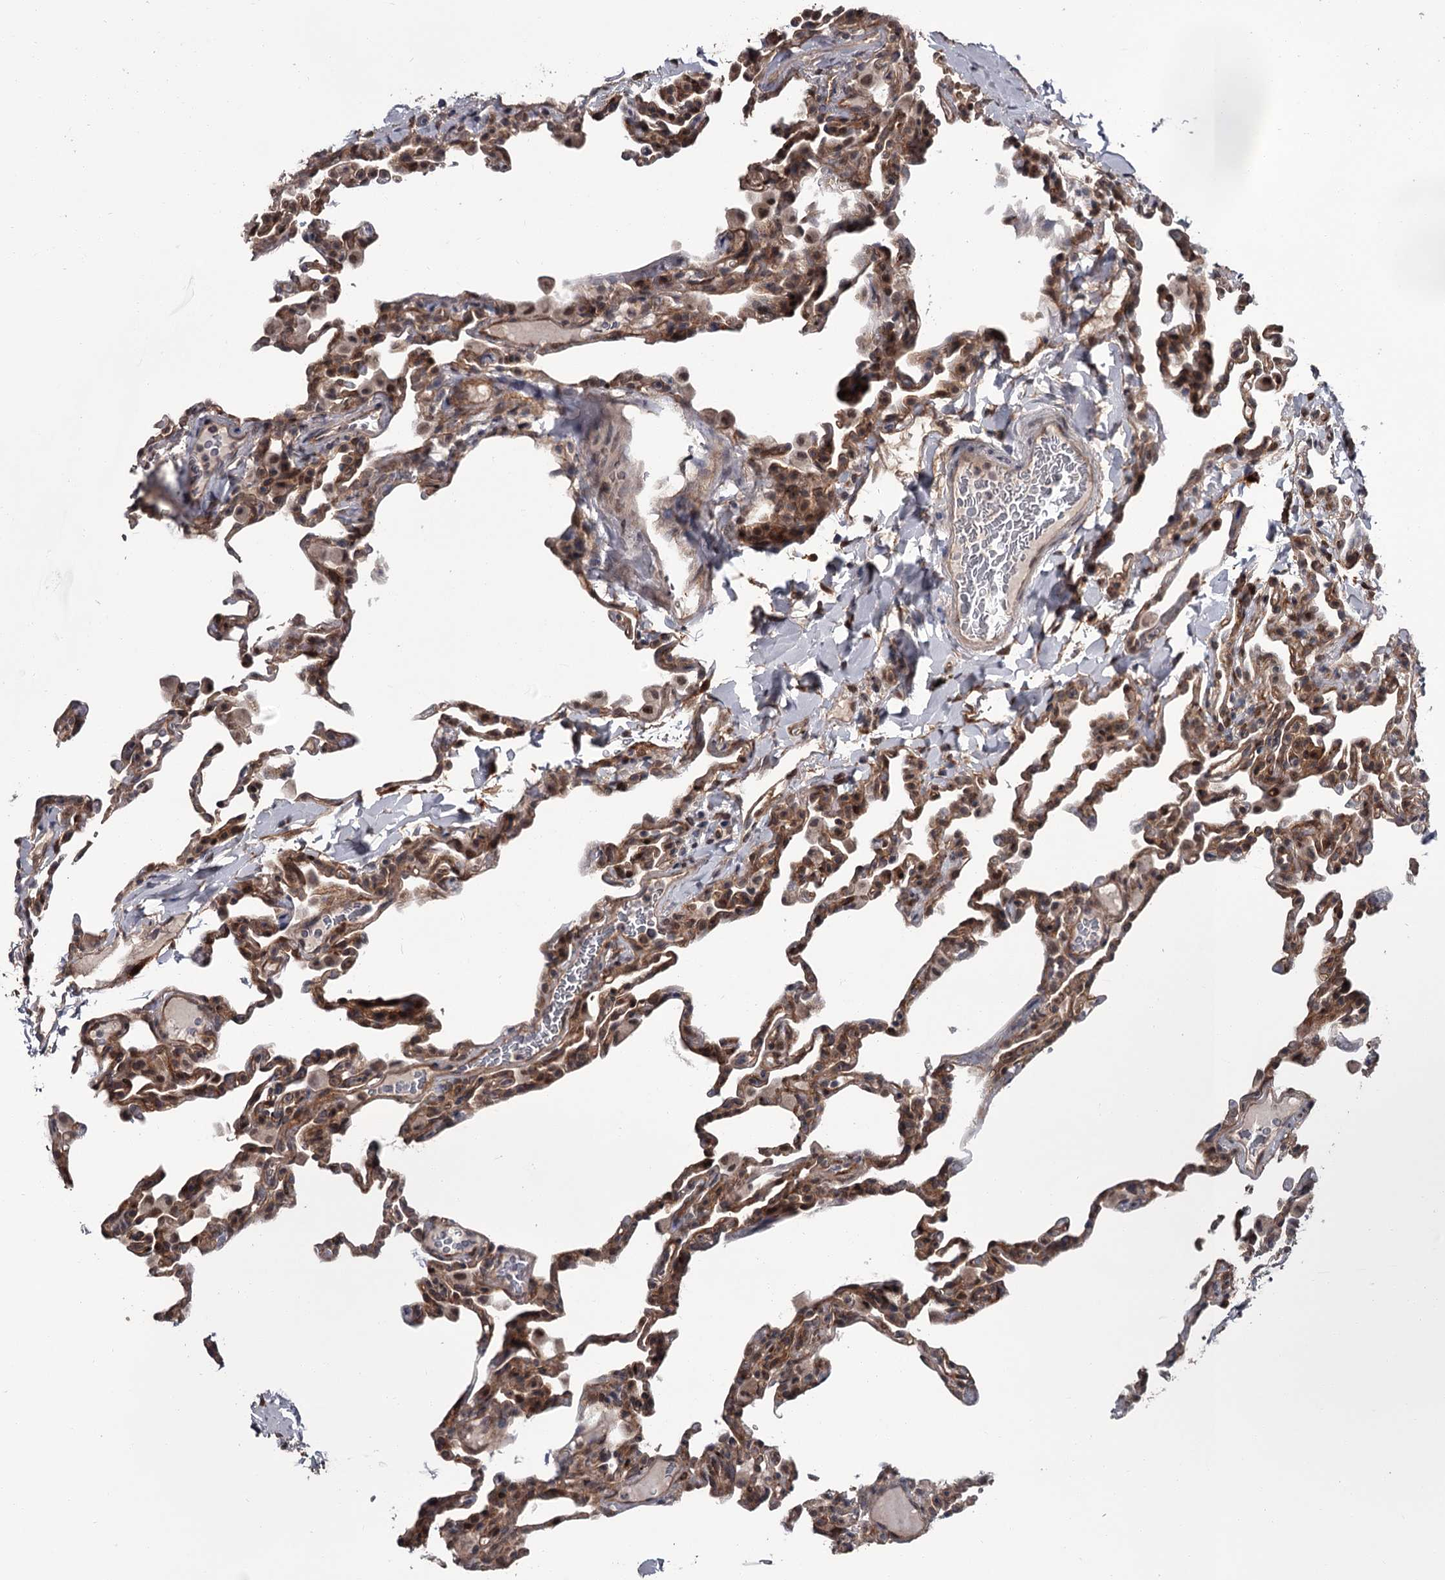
{"staining": {"intensity": "moderate", "quantity": "25%-75%", "location": "cytoplasmic/membranous"}, "tissue": "lung", "cell_type": "Alveolar cells", "image_type": "normal", "snomed": [{"axis": "morphology", "description": "Normal tissue, NOS"}, {"axis": "topography", "description": "Lung"}], "caption": "Immunohistochemistry staining of normal lung, which shows medium levels of moderate cytoplasmic/membranous expression in approximately 25%-75% of alveolar cells indicating moderate cytoplasmic/membranous protein staining. The staining was performed using DAB (3,3'-diaminobenzidine) (brown) for protein detection and nuclei were counterstained in hematoxylin (blue).", "gene": "CDC42EP2", "patient": {"sex": "male", "age": 20}}